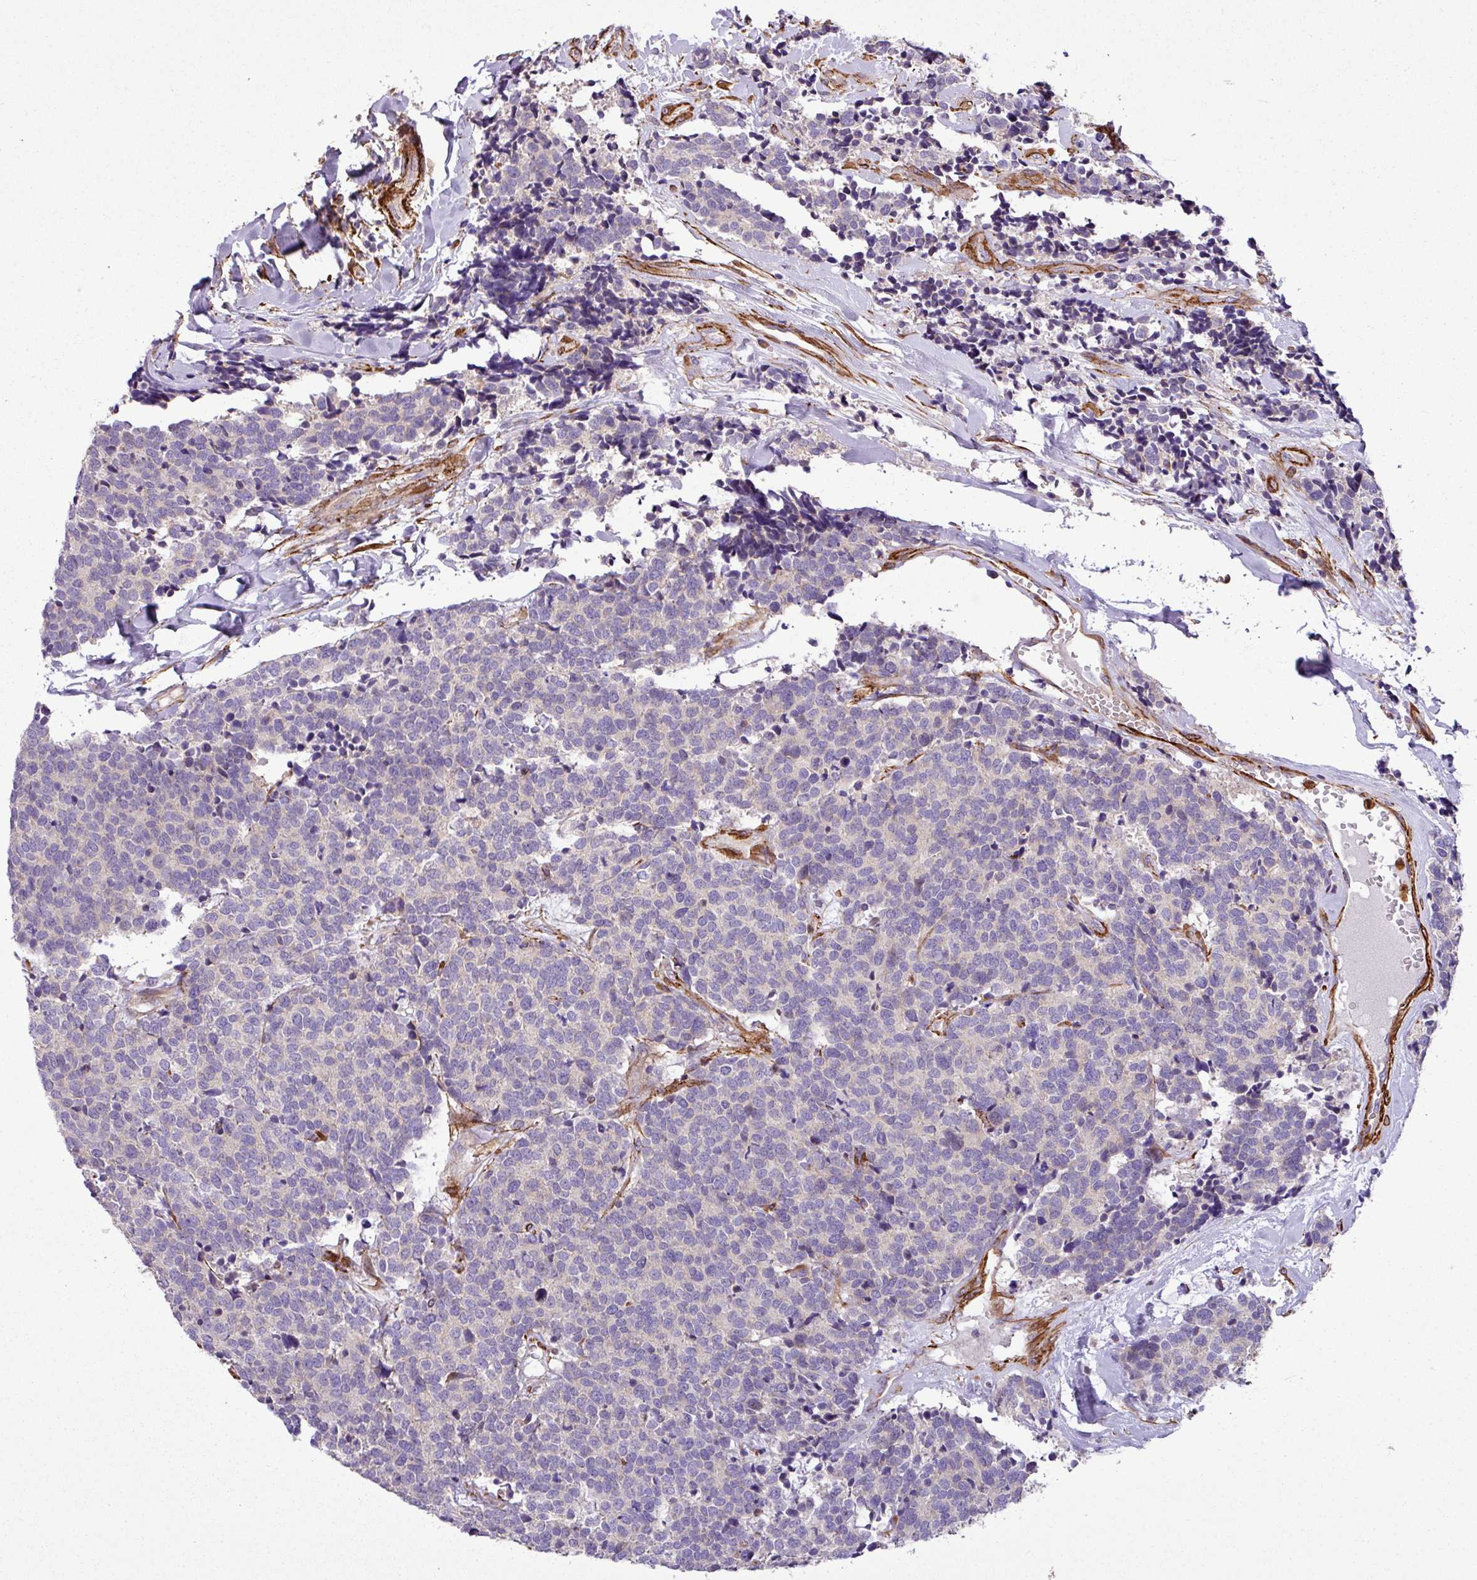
{"staining": {"intensity": "negative", "quantity": "none", "location": "none"}, "tissue": "carcinoid", "cell_type": "Tumor cells", "image_type": "cancer", "snomed": [{"axis": "morphology", "description": "Carcinoid, malignant, NOS"}, {"axis": "topography", "description": "Skin"}], "caption": "Immunohistochemical staining of carcinoid (malignant) reveals no significant positivity in tumor cells. (IHC, brightfield microscopy, high magnification).", "gene": "FAM47E", "patient": {"sex": "female", "age": 79}}